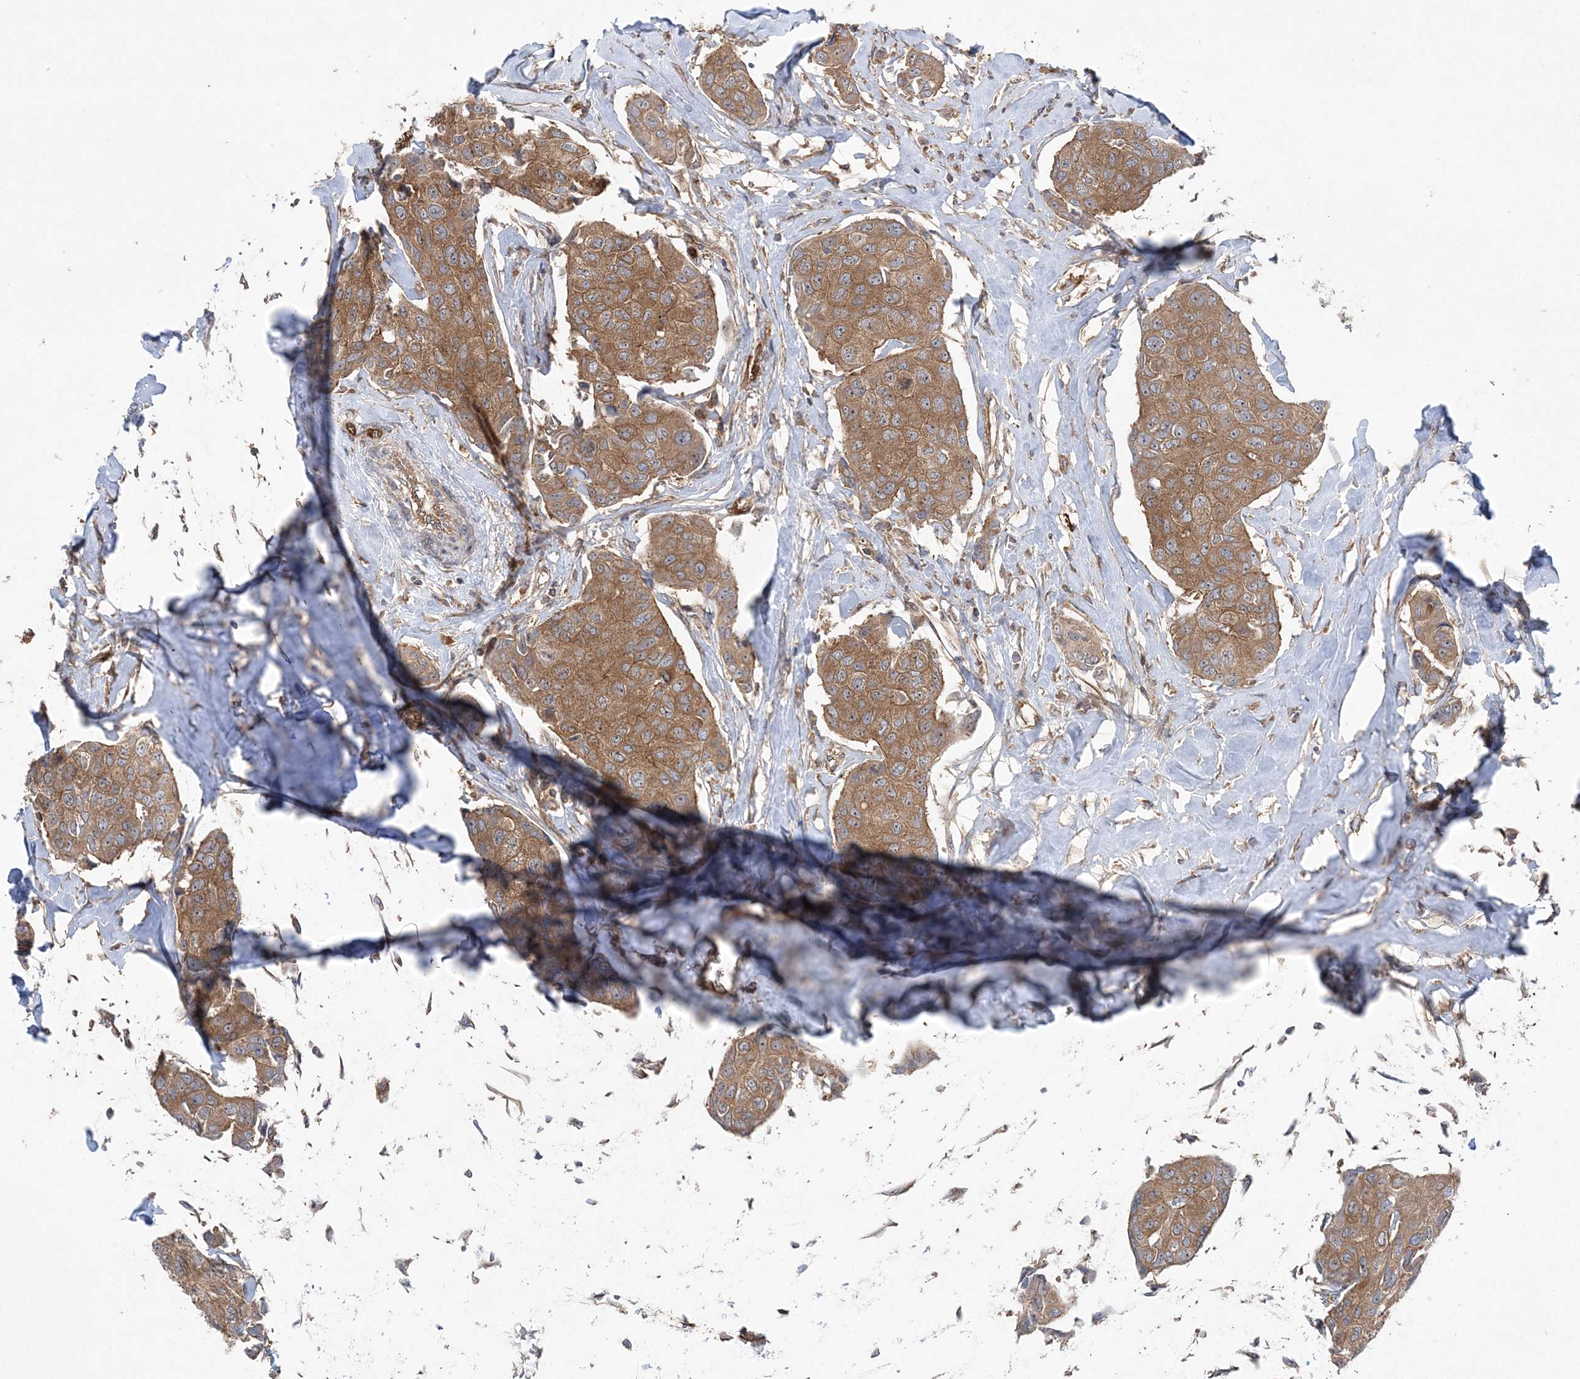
{"staining": {"intensity": "moderate", "quantity": ">75%", "location": "cytoplasmic/membranous"}, "tissue": "breast cancer", "cell_type": "Tumor cells", "image_type": "cancer", "snomed": [{"axis": "morphology", "description": "Duct carcinoma"}, {"axis": "topography", "description": "Breast"}], "caption": "Immunohistochemical staining of human invasive ductal carcinoma (breast) shows medium levels of moderate cytoplasmic/membranous protein staining in approximately >75% of tumor cells. The staining was performed using DAB, with brown indicating positive protein expression. Nuclei are stained blue with hematoxylin.", "gene": "ACAP2", "patient": {"sex": "female", "age": 80}}